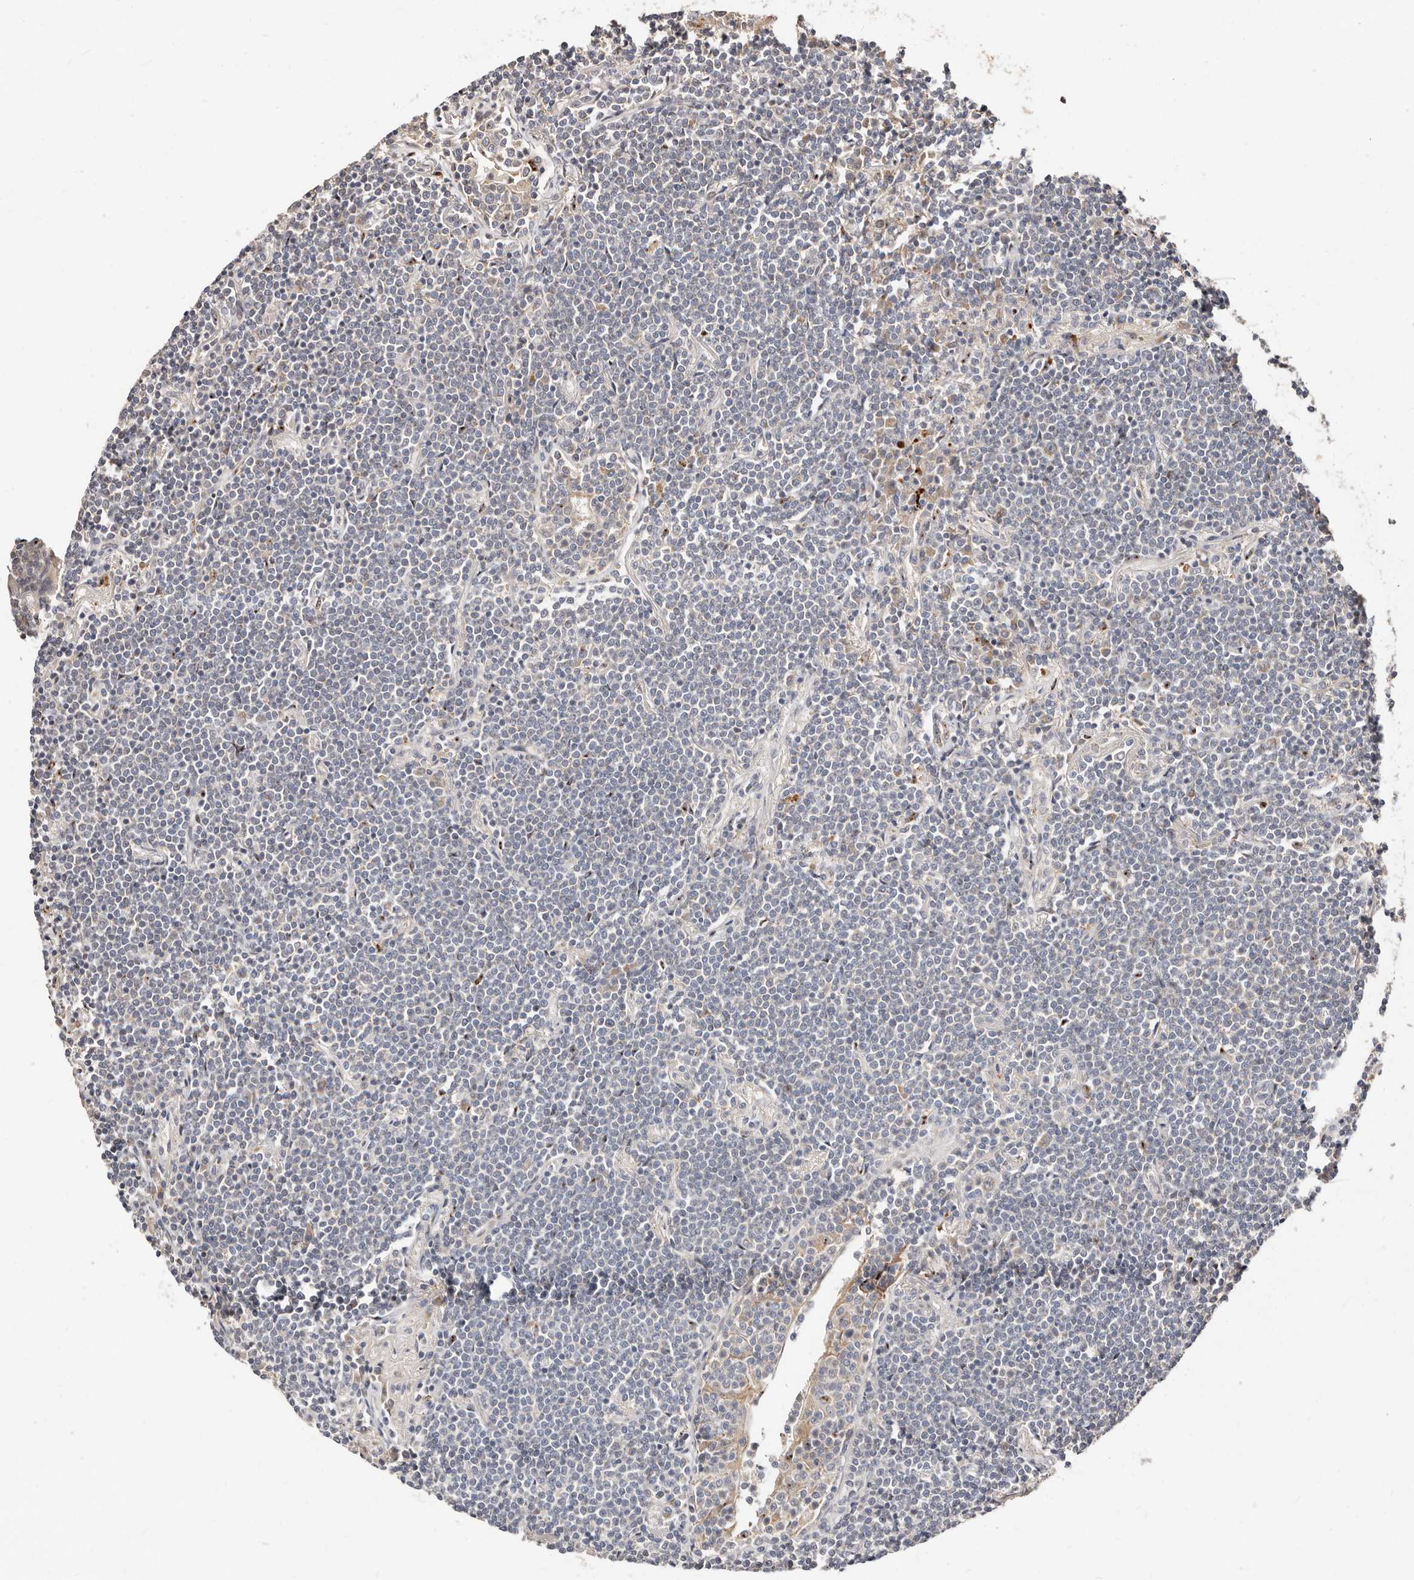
{"staining": {"intensity": "negative", "quantity": "none", "location": "none"}, "tissue": "lymphoma", "cell_type": "Tumor cells", "image_type": "cancer", "snomed": [{"axis": "morphology", "description": "Malignant lymphoma, non-Hodgkin's type, Low grade"}, {"axis": "topography", "description": "Lung"}], "caption": "Histopathology image shows no protein positivity in tumor cells of lymphoma tissue.", "gene": "USP33", "patient": {"sex": "female", "age": 71}}